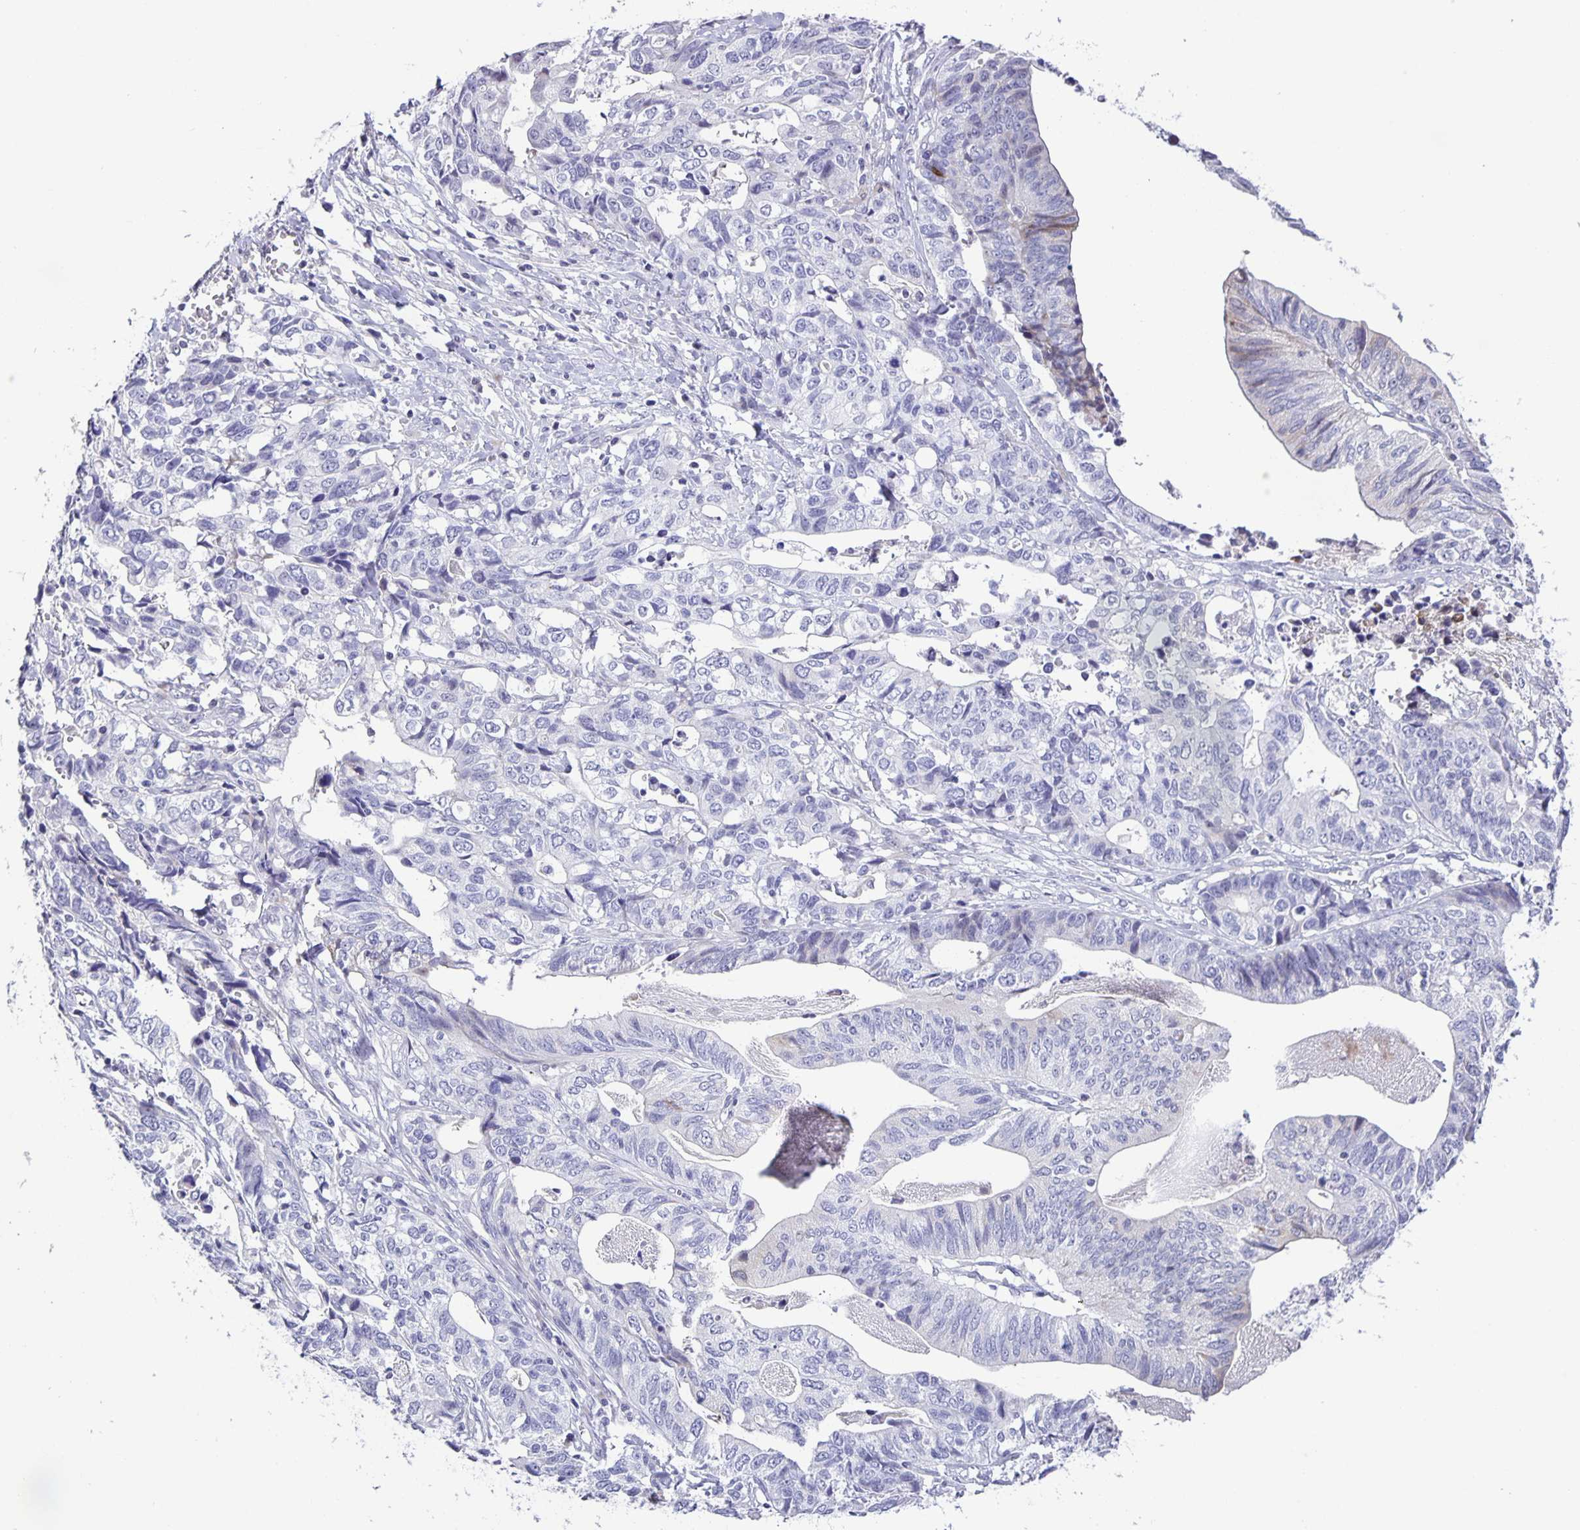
{"staining": {"intensity": "negative", "quantity": "none", "location": "none"}, "tissue": "stomach cancer", "cell_type": "Tumor cells", "image_type": "cancer", "snomed": [{"axis": "morphology", "description": "Adenocarcinoma, NOS"}, {"axis": "topography", "description": "Stomach, upper"}], "caption": "Histopathology image shows no significant protein expression in tumor cells of adenocarcinoma (stomach). The staining was performed using DAB to visualize the protein expression in brown, while the nuclei were stained in blue with hematoxylin (Magnification: 20x).", "gene": "PHRF1", "patient": {"sex": "female", "age": 67}}